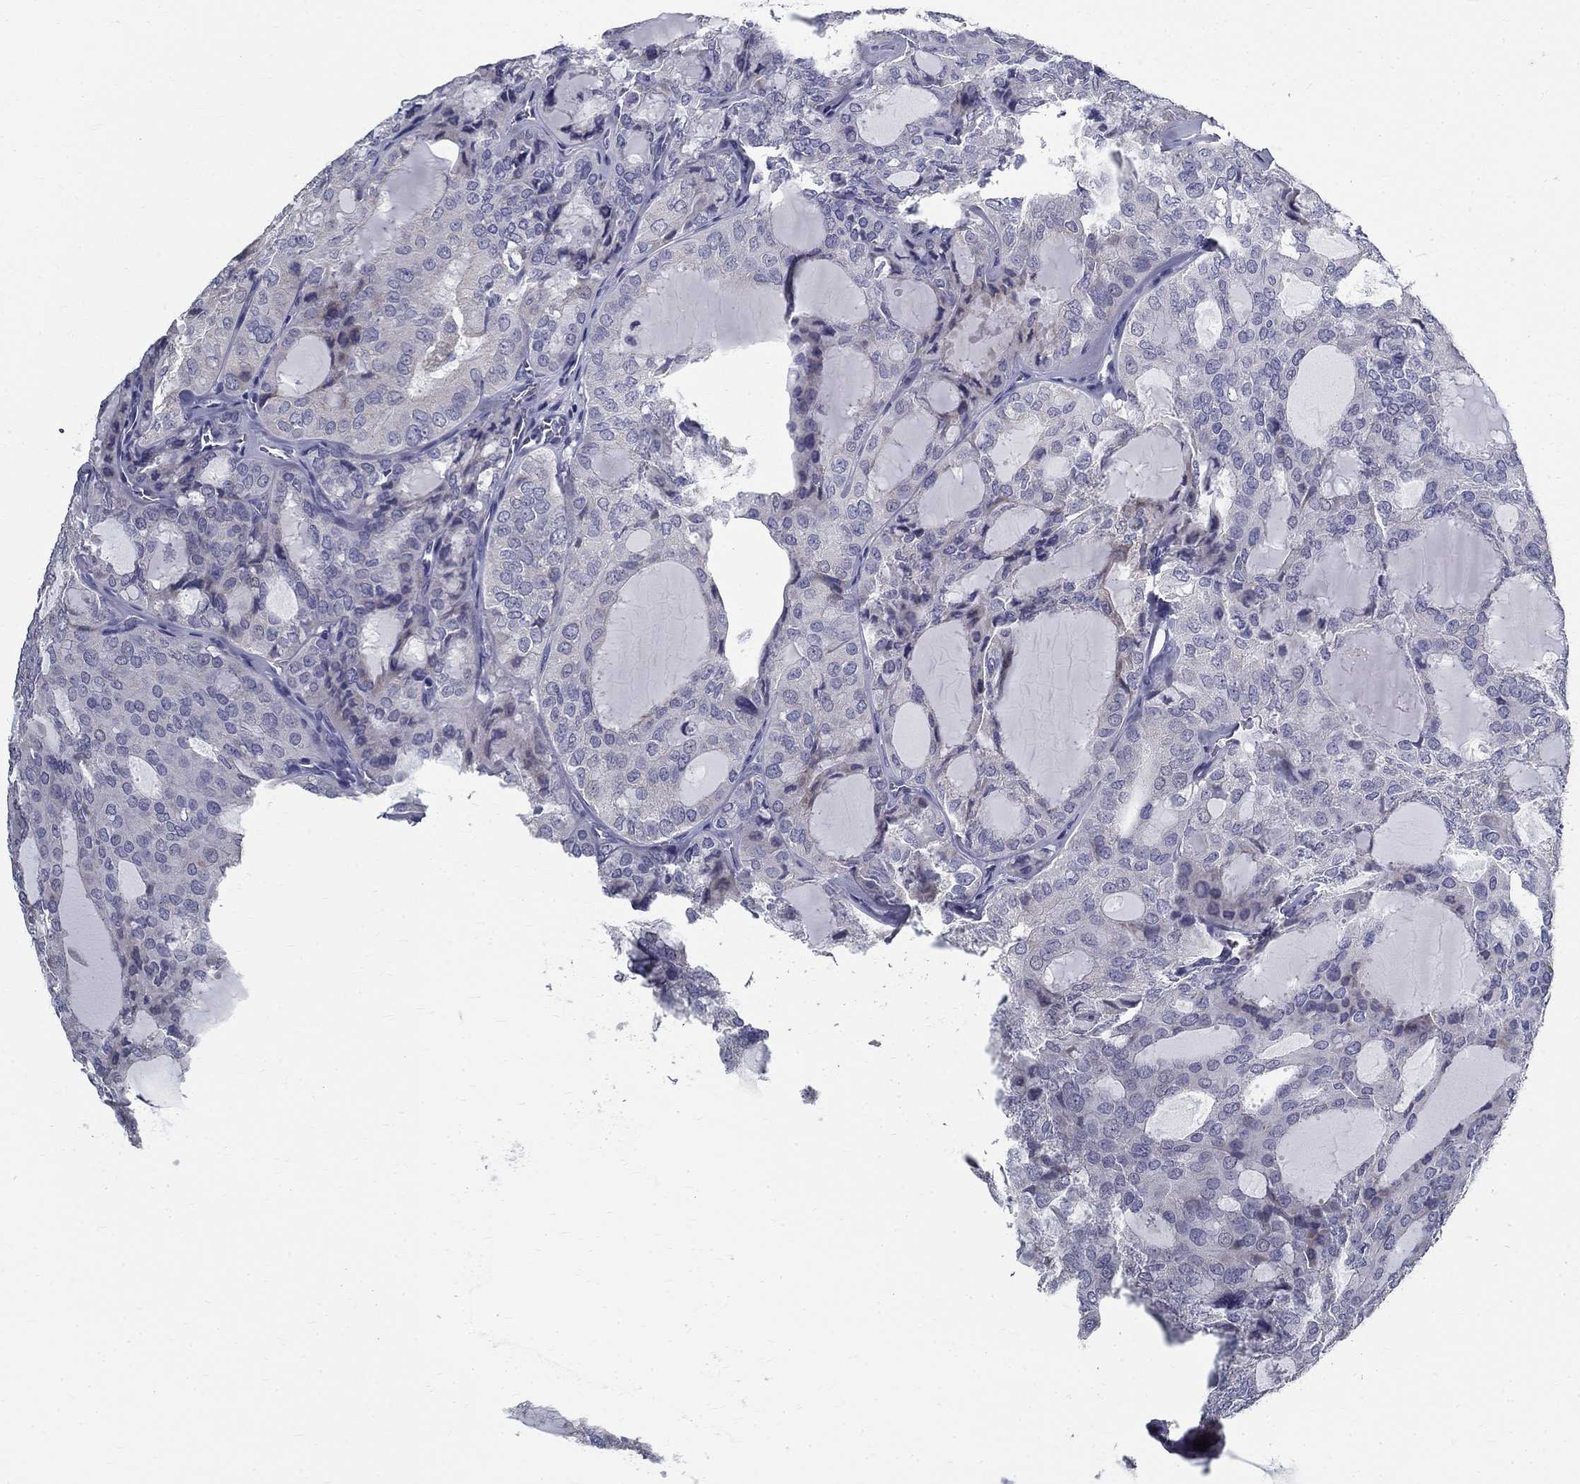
{"staining": {"intensity": "negative", "quantity": "none", "location": "none"}, "tissue": "thyroid cancer", "cell_type": "Tumor cells", "image_type": "cancer", "snomed": [{"axis": "morphology", "description": "Follicular adenoma carcinoma, NOS"}, {"axis": "topography", "description": "Thyroid gland"}], "caption": "Immunohistochemistry image of neoplastic tissue: human thyroid cancer stained with DAB (3,3'-diaminobenzidine) displays no significant protein expression in tumor cells.", "gene": "TGM4", "patient": {"sex": "male", "age": 75}}